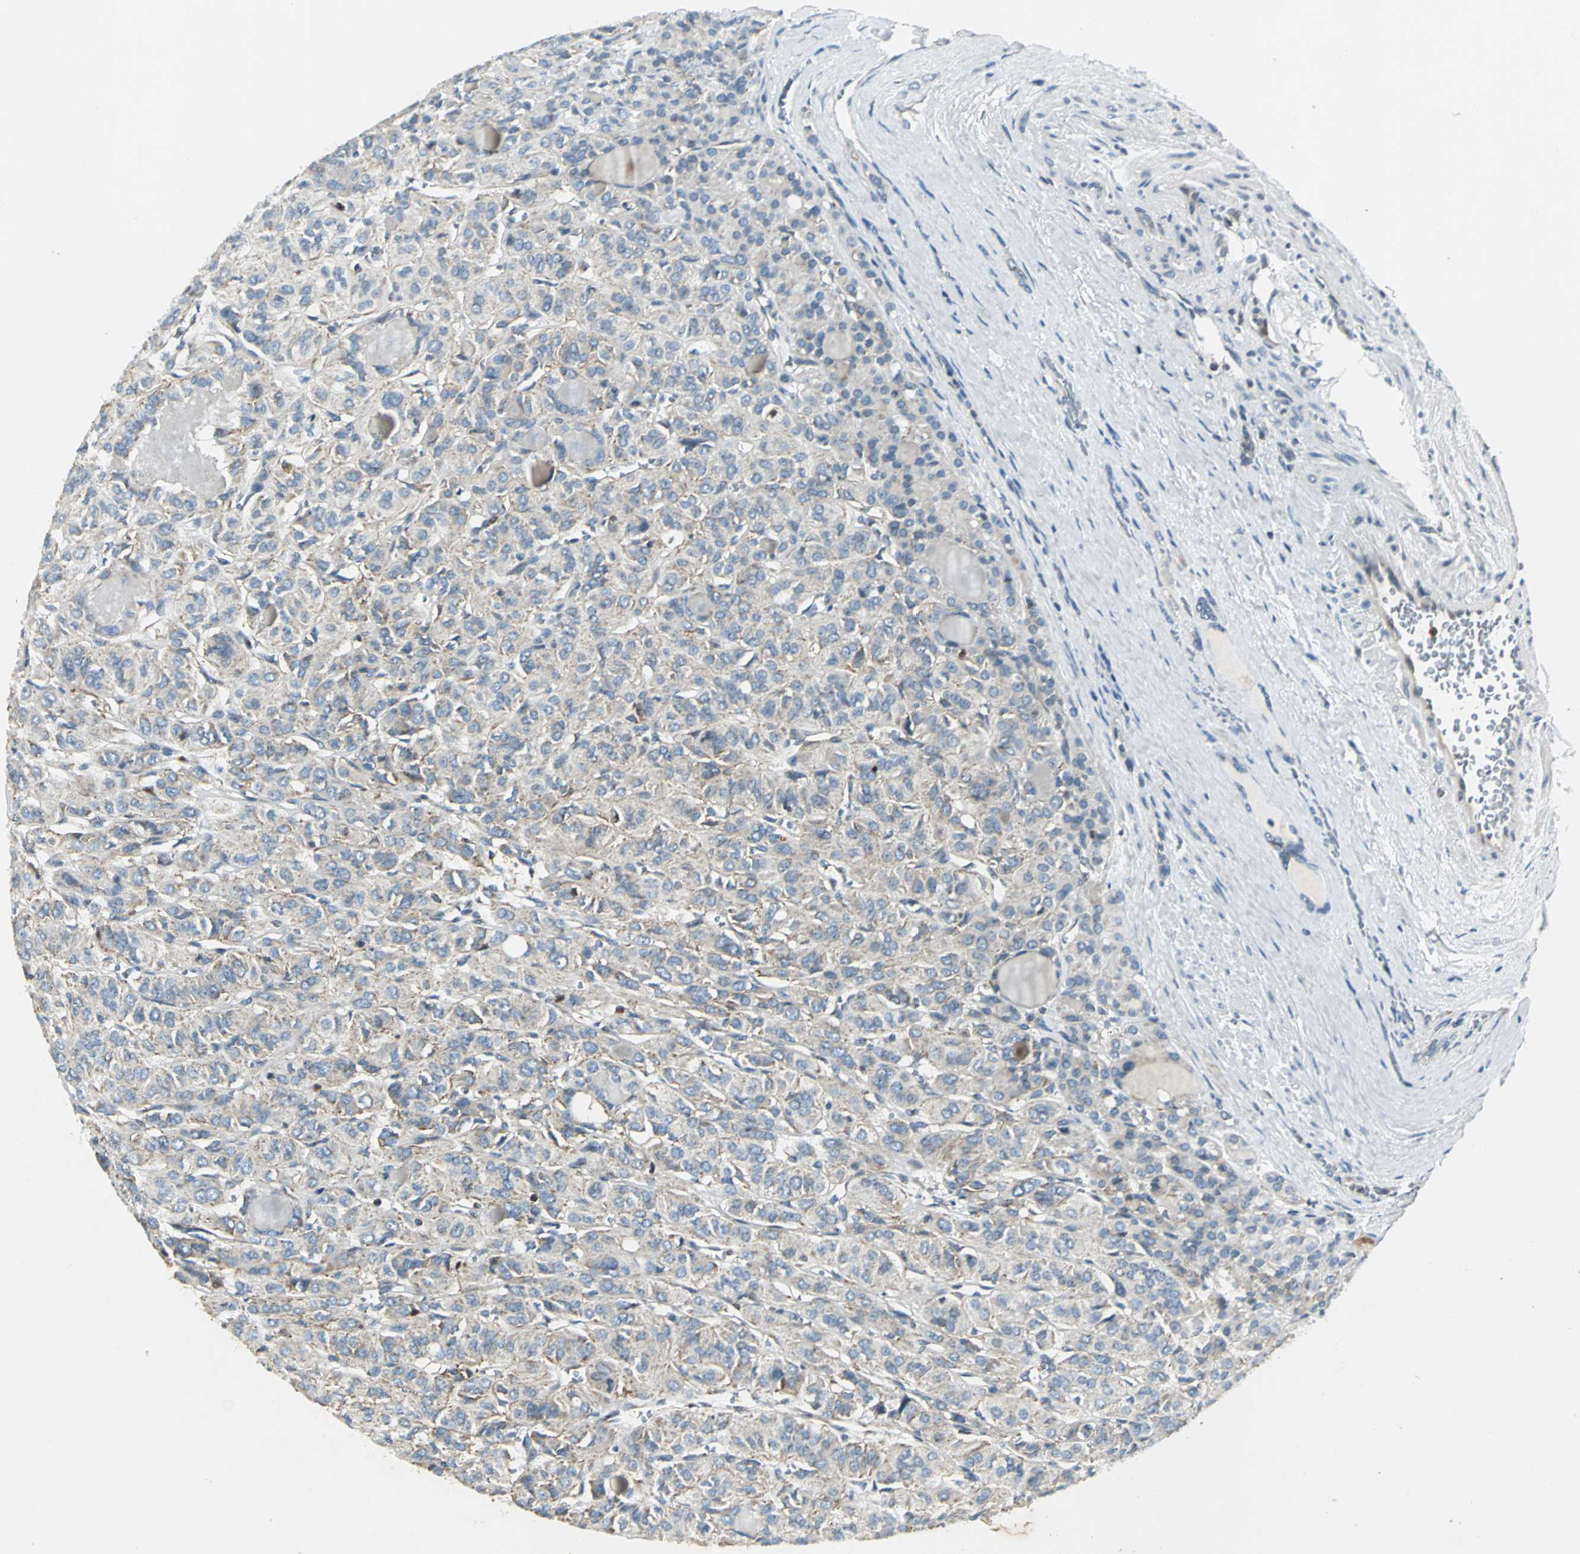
{"staining": {"intensity": "weak", "quantity": "25%-75%", "location": "cytoplasmic/membranous"}, "tissue": "thyroid cancer", "cell_type": "Tumor cells", "image_type": "cancer", "snomed": [{"axis": "morphology", "description": "Follicular adenoma carcinoma, NOS"}, {"axis": "topography", "description": "Thyroid gland"}], "caption": "Brown immunohistochemical staining in human thyroid follicular adenoma carcinoma displays weak cytoplasmic/membranous staining in approximately 25%-75% of tumor cells. (brown staining indicates protein expression, while blue staining denotes nuclei).", "gene": "USP40", "patient": {"sex": "female", "age": 71}}